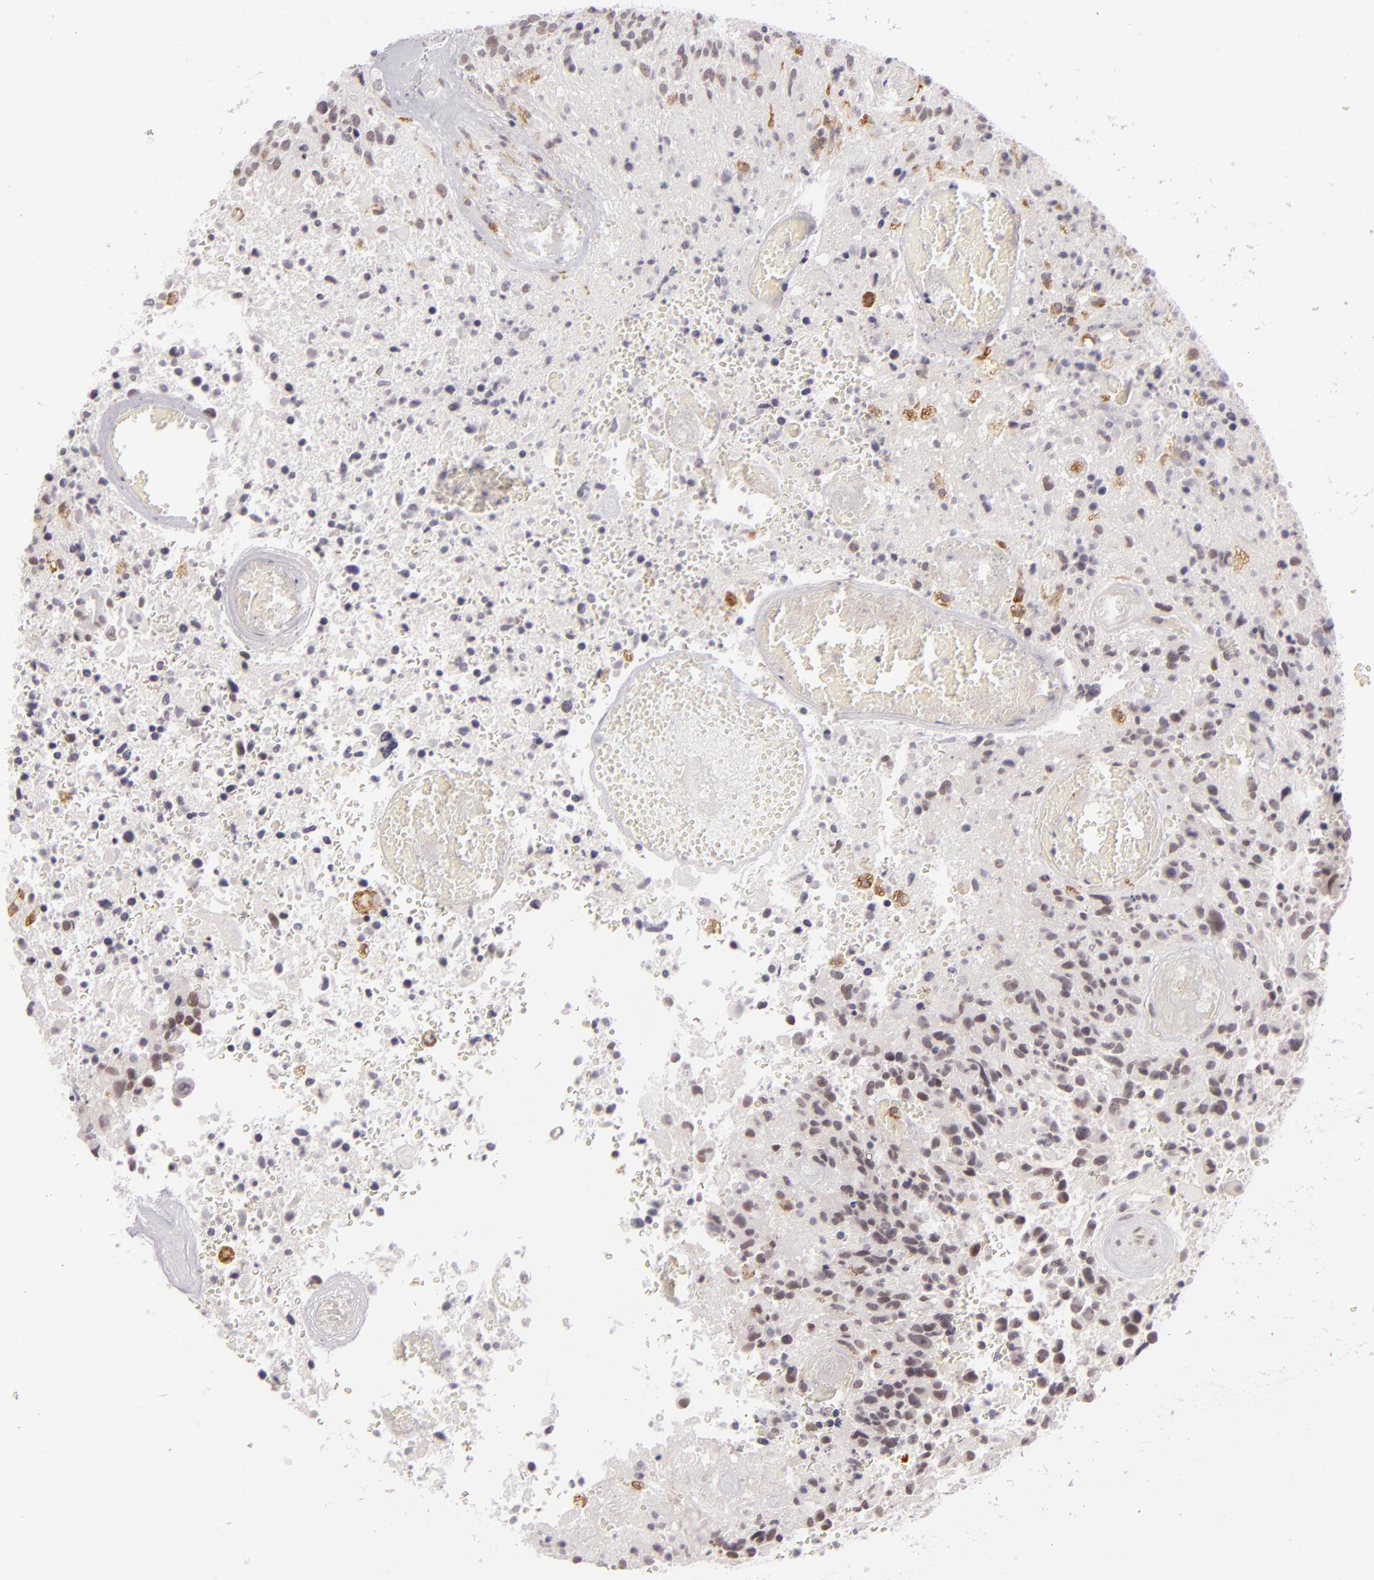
{"staining": {"intensity": "weak", "quantity": "25%-75%", "location": "nuclear"}, "tissue": "glioma", "cell_type": "Tumor cells", "image_type": "cancer", "snomed": [{"axis": "morphology", "description": "Glioma, malignant, High grade"}, {"axis": "topography", "description": "Brain"}], "caption": "A micrograph of human malignant high-grade glioma stained for a protein exhibits weak nuclear brown staining in tumor cells.", "gene": "ZNF205", "patient": {"sex": "male", "age": 72}}